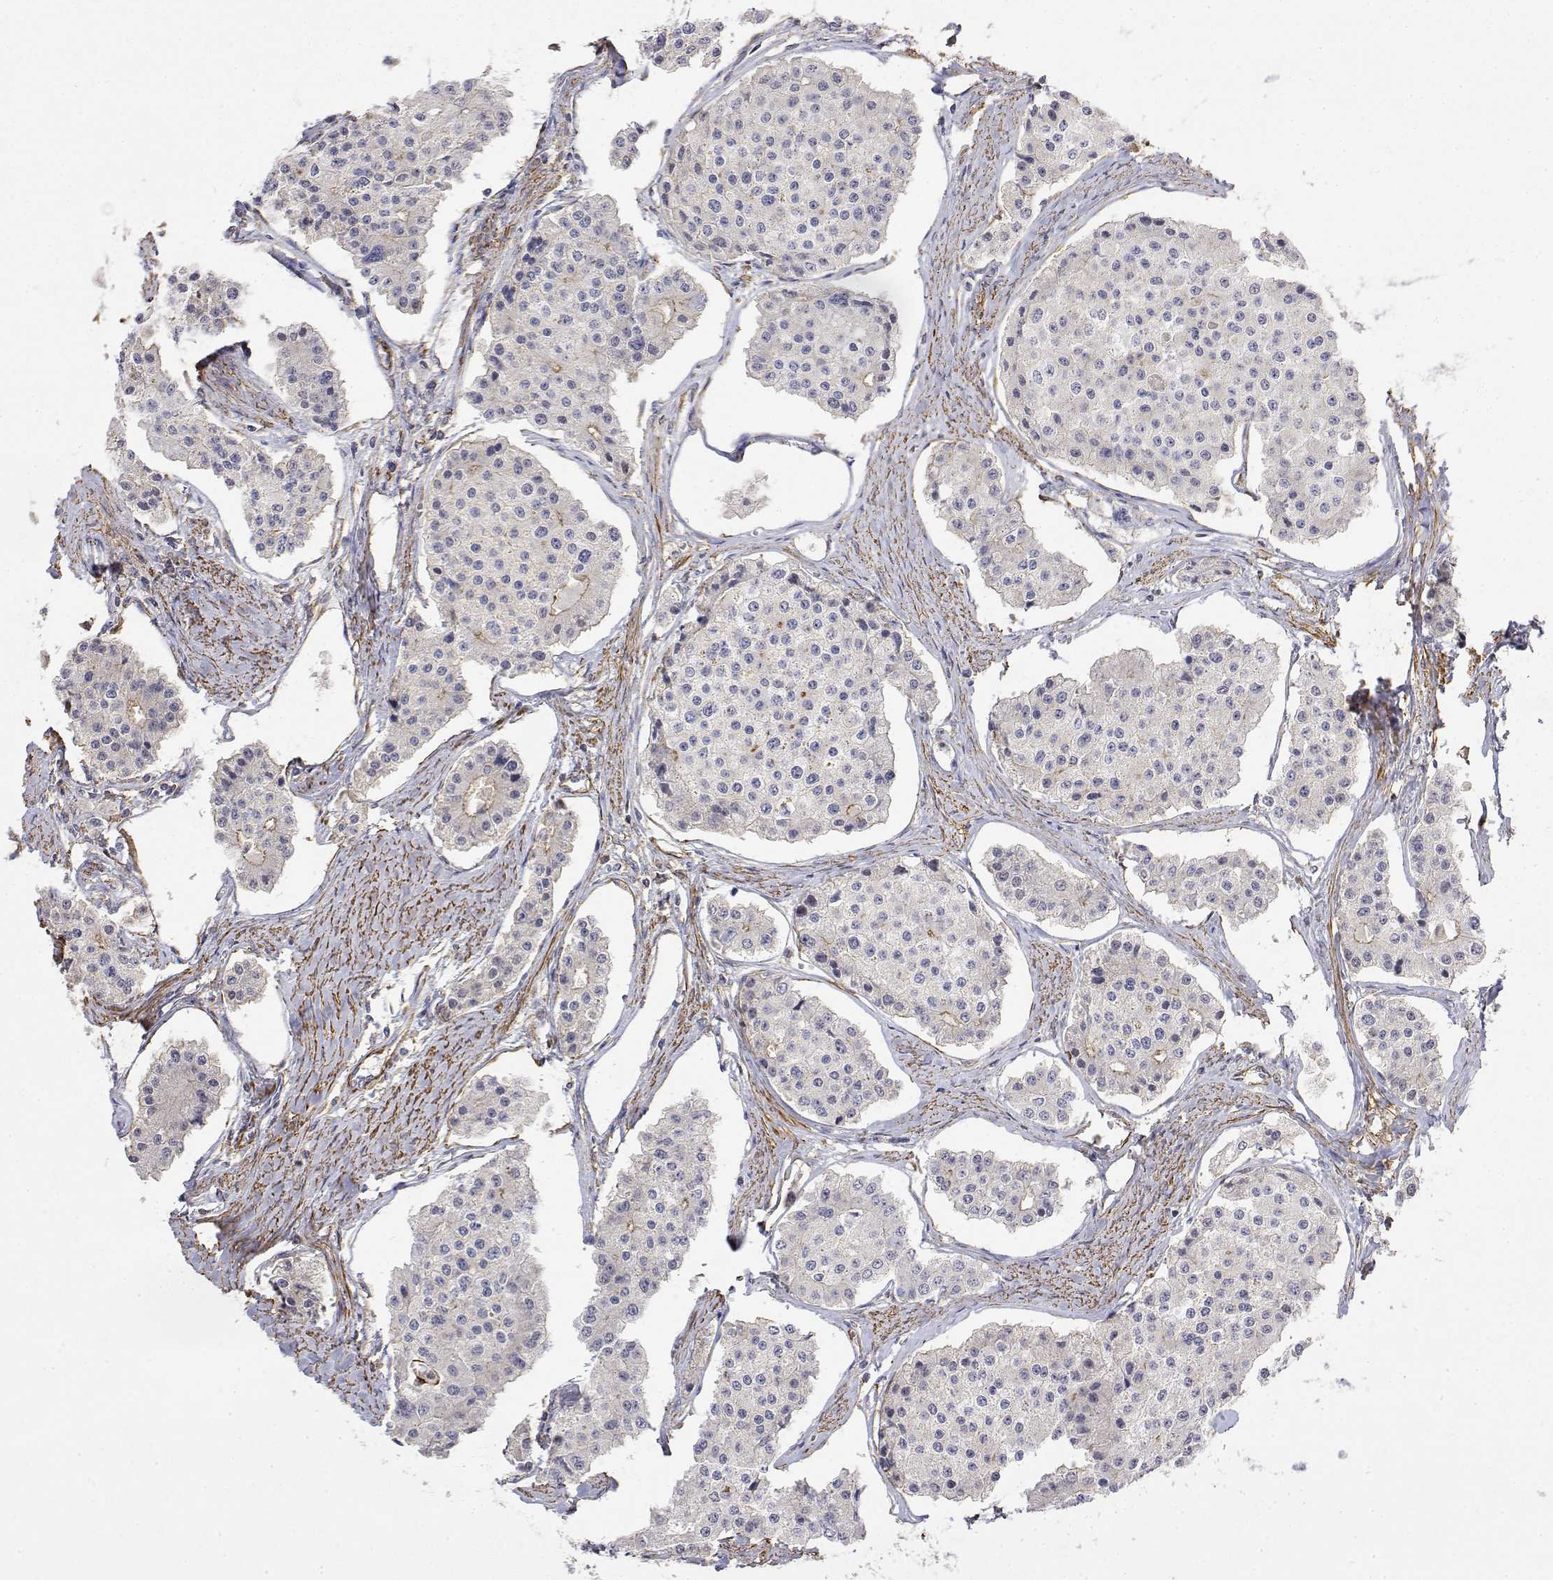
{"staining": {"intensity": "negative", "quantity": "none", "location": "none"}, "tissue": "carcinoid", "cell_type": "Tumor cells", "image_type": "cancer", "snomed": [{"axis": "morphology", "description": "Carcinoid, malignant, NOS"}, {"axis": "topography", "description": "Small intestine"}], "caption": "Immunohistochemistry photomicrograph of carcinoid stained for a protein (brown), which shows no expression in tumor cells. (DAB (3,3'-diaminobenzidine) IHC, high magnification).", "gene": "SOWAHD", "patient": {"sex": "female", "age": 65}}